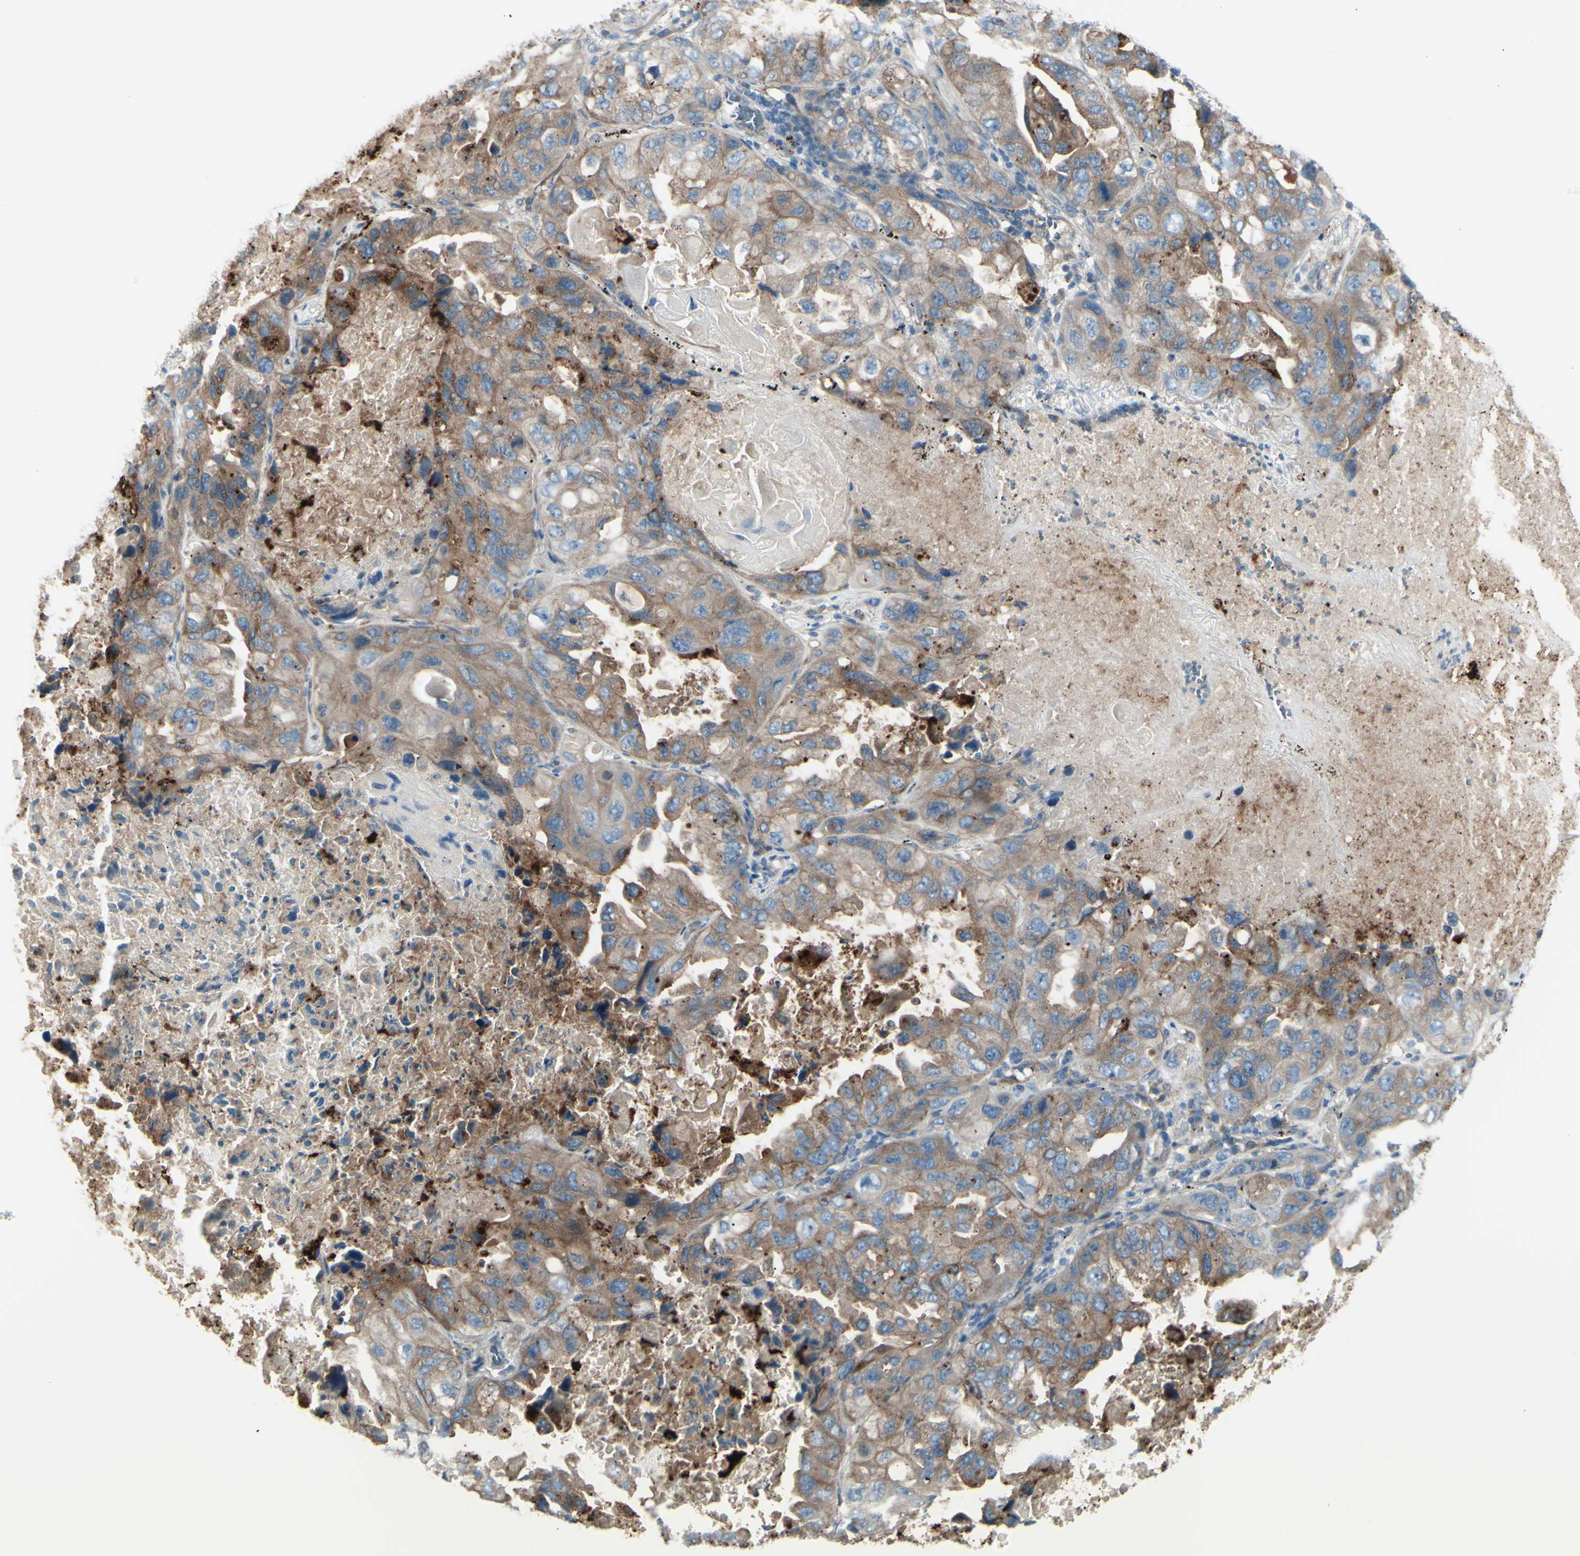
{"staining": {"intensity": "moderate", "quantity": ">75%", "location": "cytoplasmic/membranous"}, "tissue": "lung cancer", "cell_type": "Tumor cells", "image_type": "cancer", "snomed": [{"axis": "morphology", "description": "Squamous cell carcinoma, NOS"}, {"axis": "topography", "description": "Lung"}], "caption": "Moderate cytoplasmic/membranous staining is identified in about >75% of tumor cells in lung cancer. The protein is stained brown, and the nuclei are stained in blue (DAB (3,3'-diaminobenzidine) IHC with brightfield microscopy, high magnification).", "gene": "PCDHGA2", "patient": {"sex": "female", "age": 73}}